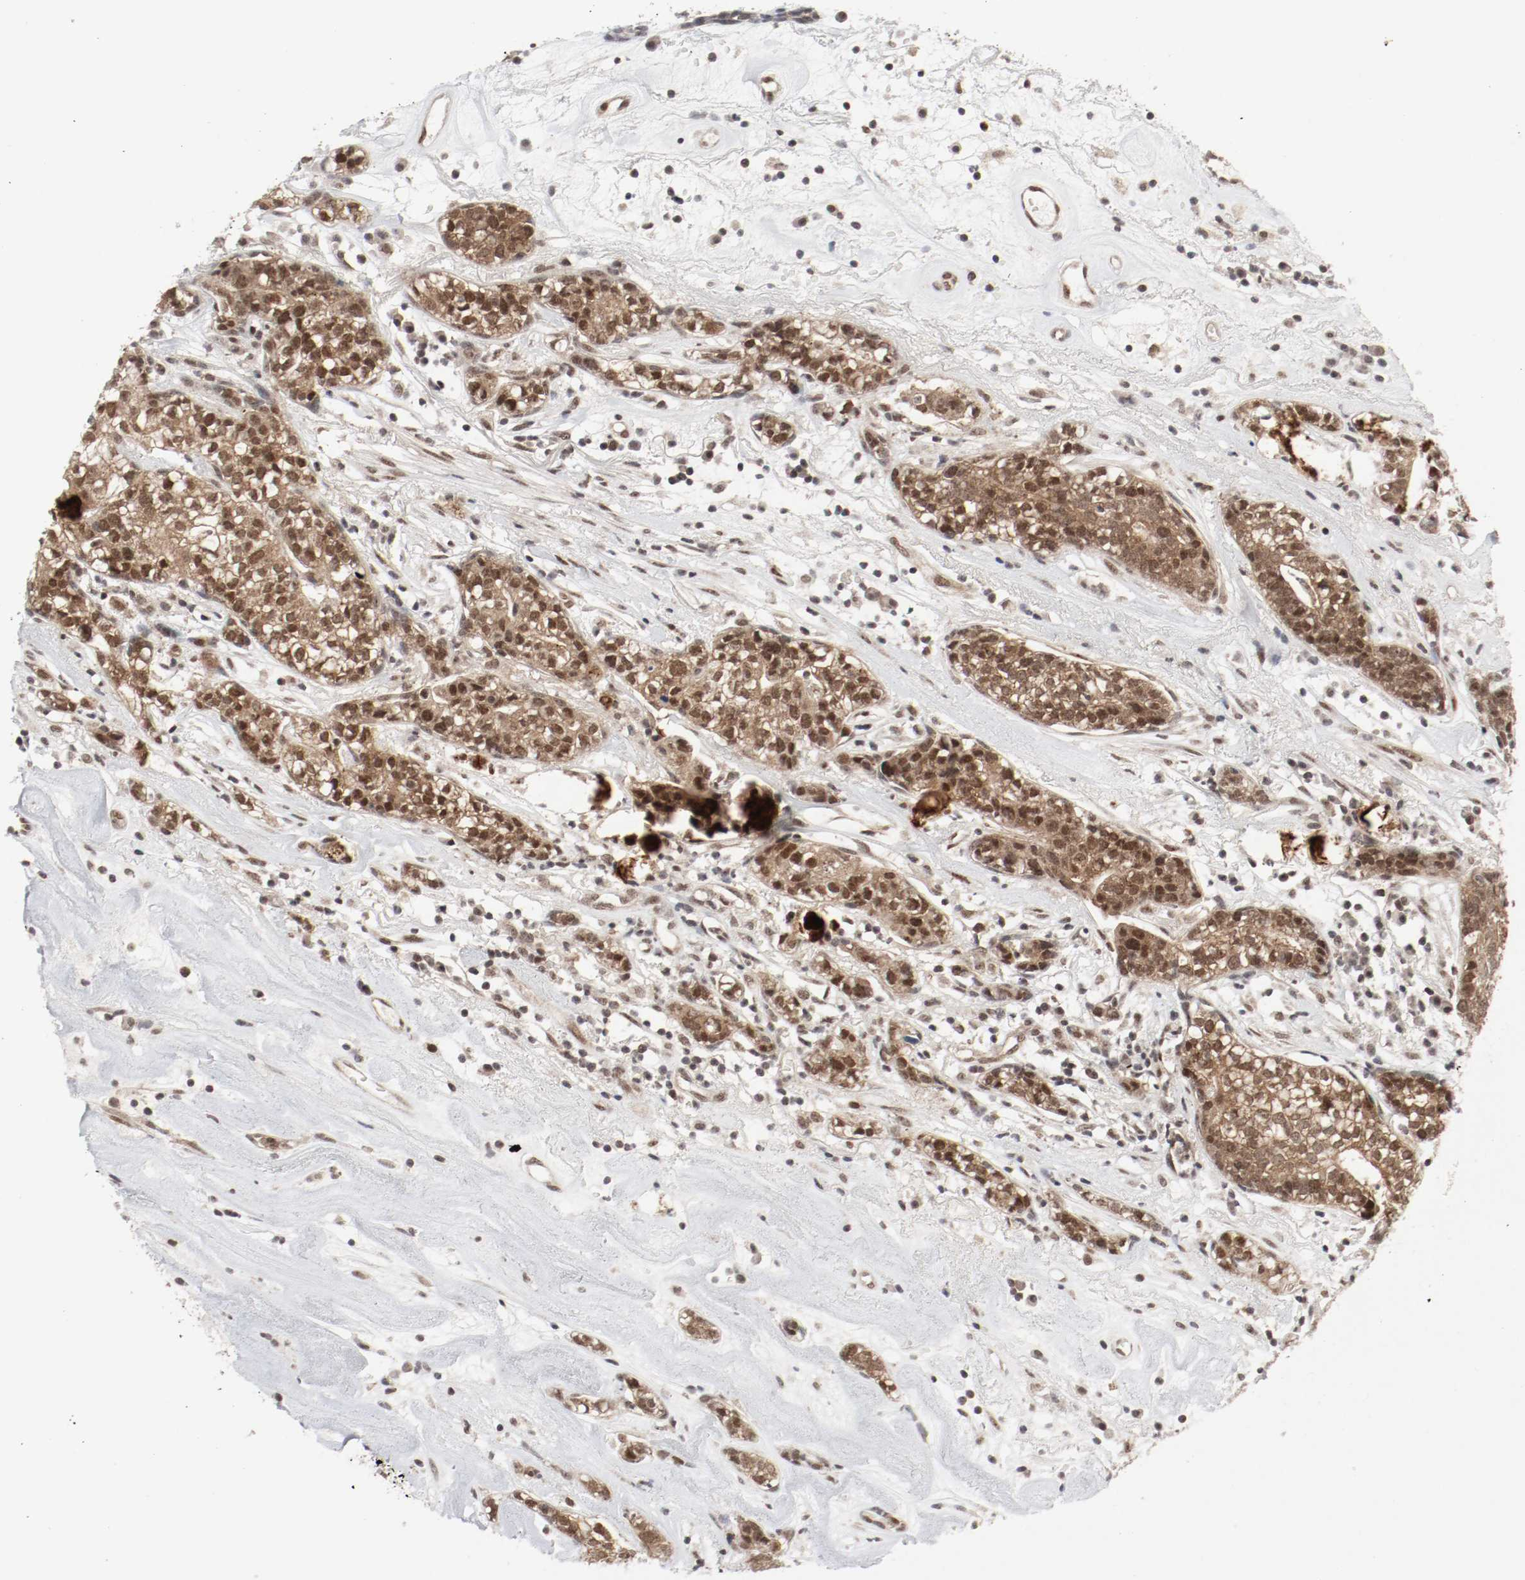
{"staining": {"intensity": "moderate", "quantity": ">75%", "location": "cytoplasmic/membranous,nuclear"}, "tissue": "head and neck cancer", "cell_type": "Tumor cells", "image_type": "cancer", "snomed": [{"axis": "morphology", "description": "Adenocarcinoma, NOS"}, {"axis": "topography", "description": "Salivary gland"}, {"axis": "topography", "description": "Head-Neck"}], "caption": "Head and neck cancer (adenocarcinoma) stained with DAB (3,3'-diaminobenzidine) immunohistochemistry reveals medium levels of moderate cytoplasmic/membranous and nuclear expression in about >75% of tumor cells.", "gene": "CSNK2B", "patient": {"sex": "female", "age": 65}}